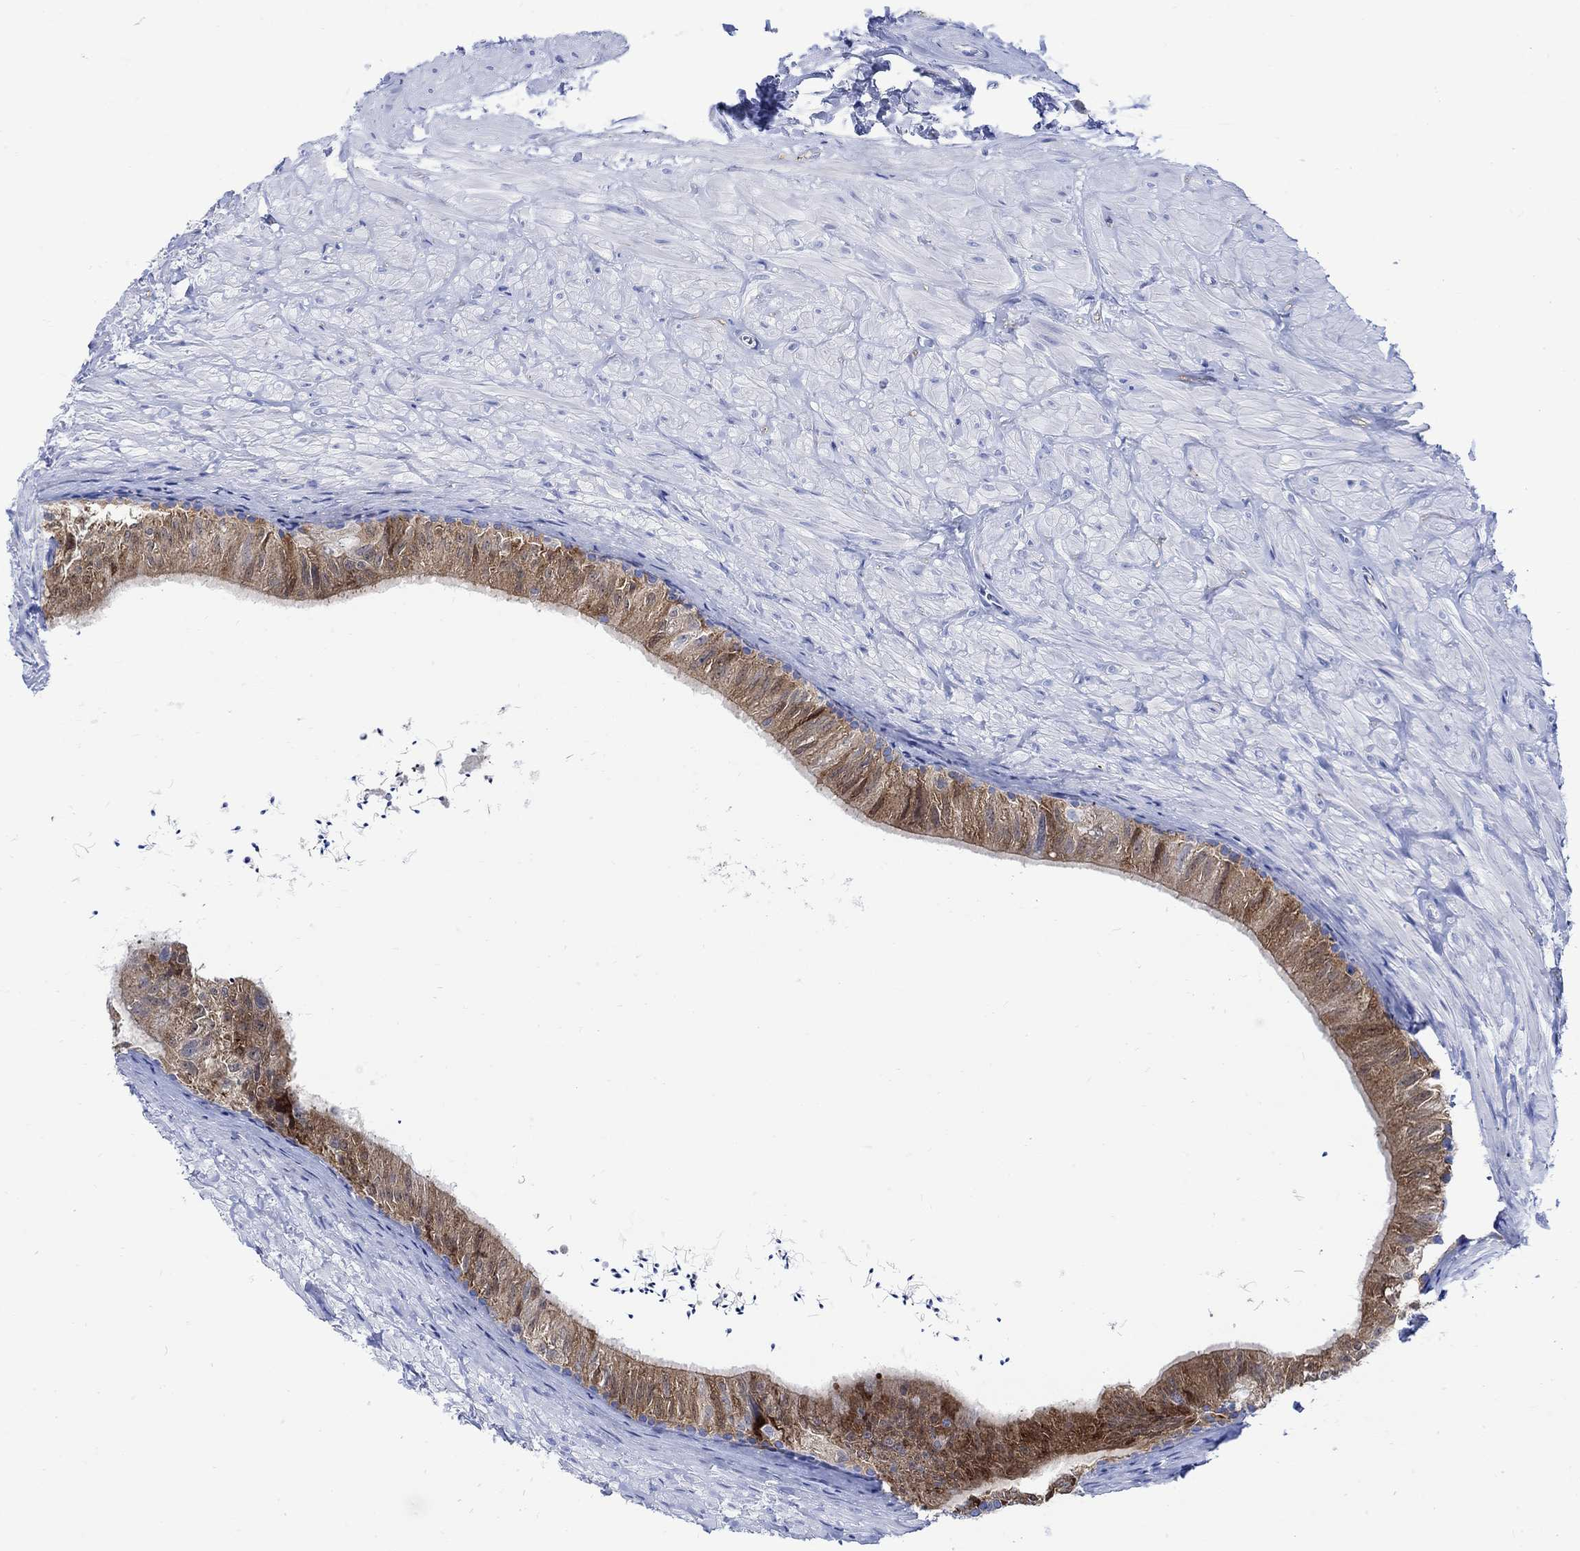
{"staining": {"intensity": "strong", "quantity": "25%-75%", "location": "cytoplasmic/membranous"}, "tissue": "epididymis", "cell_type": "Glandular cells", "image_type": "normal", "snomed": [{"axis": "morphology", "description": "Normal tissue, NOS"}, {"axis": "topography", "description": "Epididymis"}], "caption": "The micrograph reveals immunohistochemical staining of benign epididymis. There is strong cytoplasmic/membranous positivity is seen in about 25%-75% of glandular cells.", "gene": "CPLX1", "patient": {"sex": "male", "age": 32}}